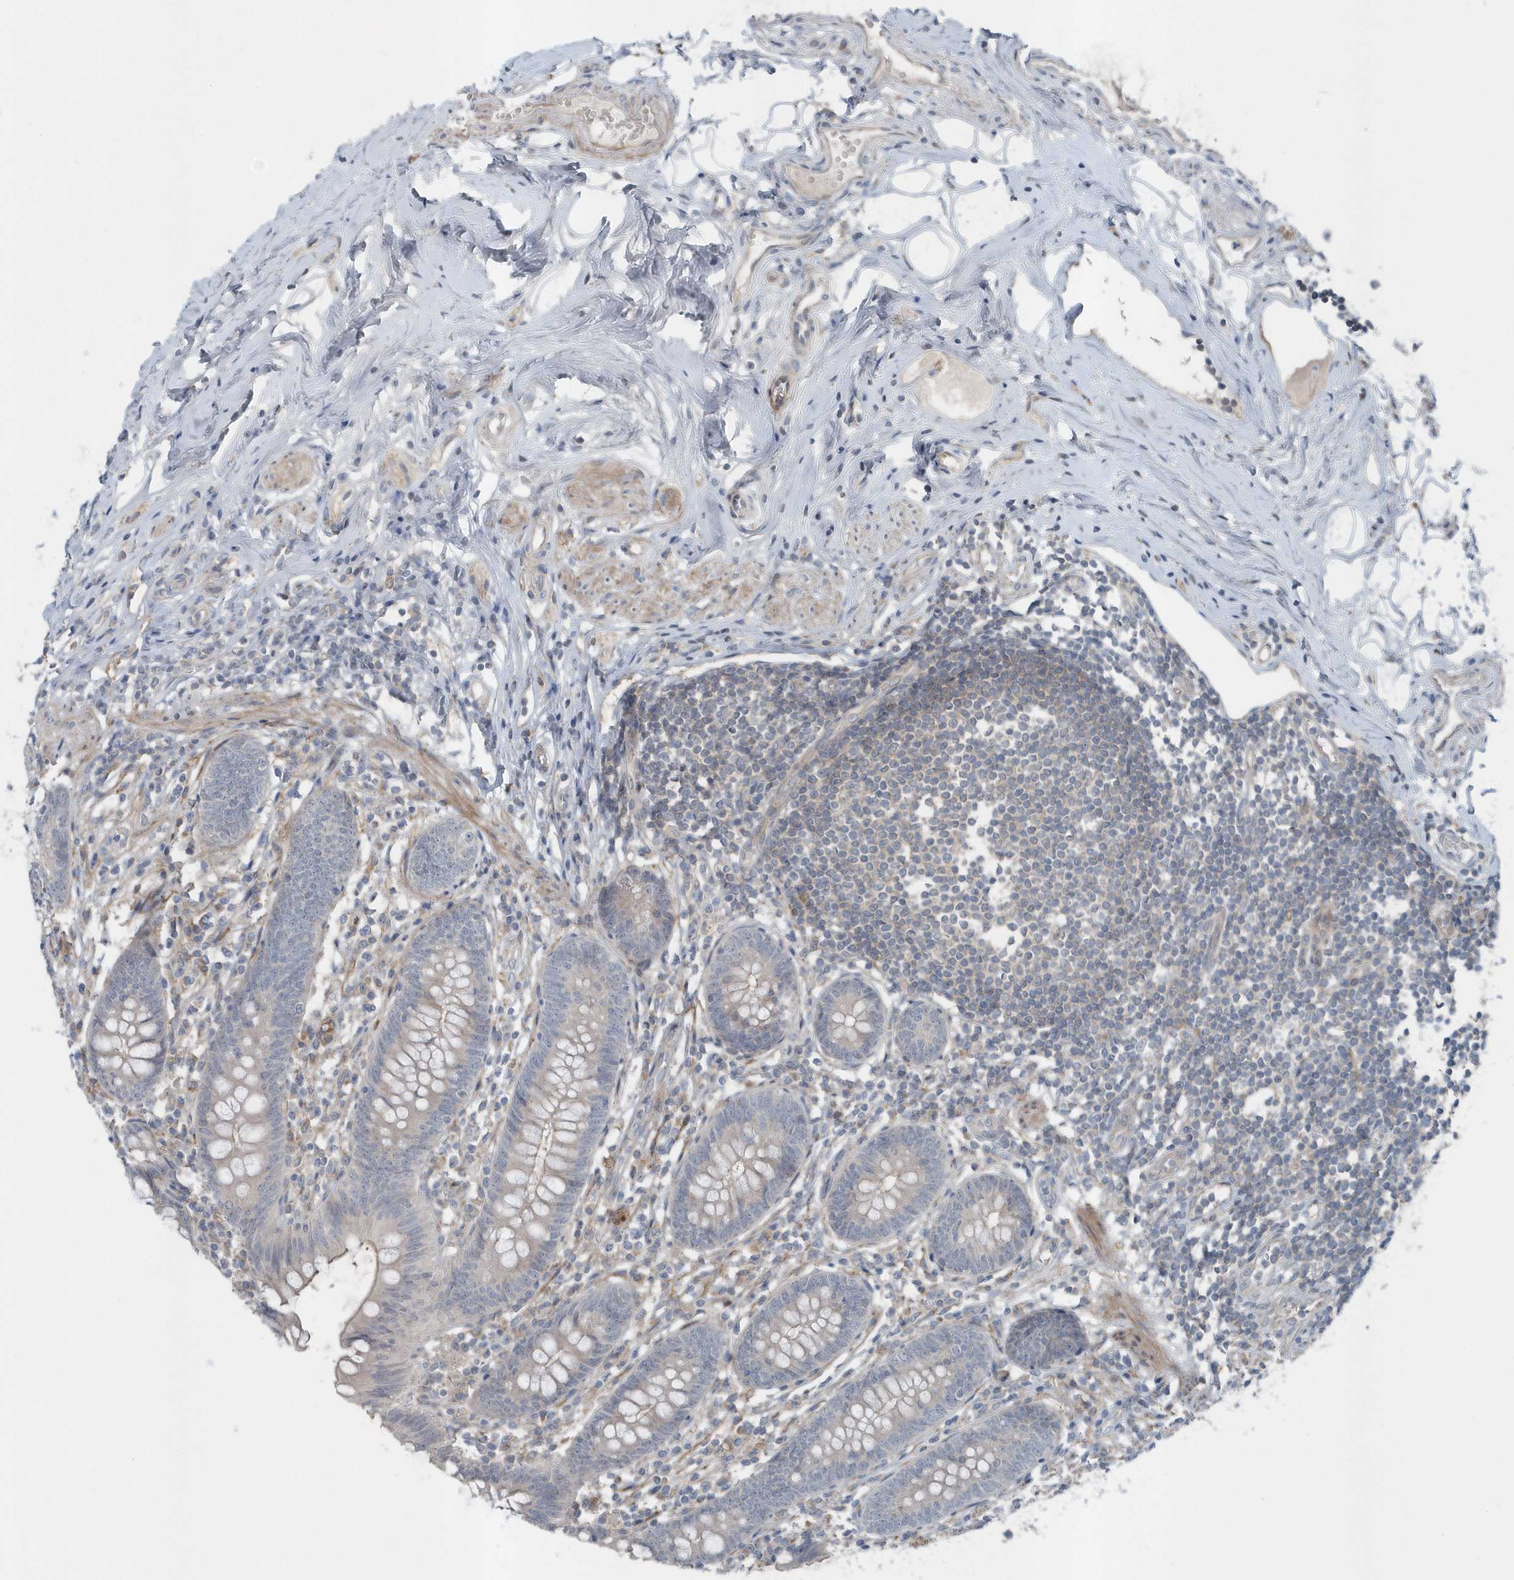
{"staining": {"intensity": "weak", "quantity": "<25%", "location": "cytoplasmic/membranous"}, "tissue": "appendix", "cell_type": "Glandular cells", "image_type": "normal", "snomed": [{"axis": "morphology", "description": "Normal tissue, NOS"}, {"axis": "topography", "description": "Appendix"}], "caption": "An image of human appendix is negative for staining in glandular cells. (Stains: DAB (3,3'-diaminobenzidine) immunohistochemistry with hematoxylin counter stain, Microscopy: brightfield microscopy at high magnification).", "gene": "MCC", "patient": {"sex": "female", "age": 62}}